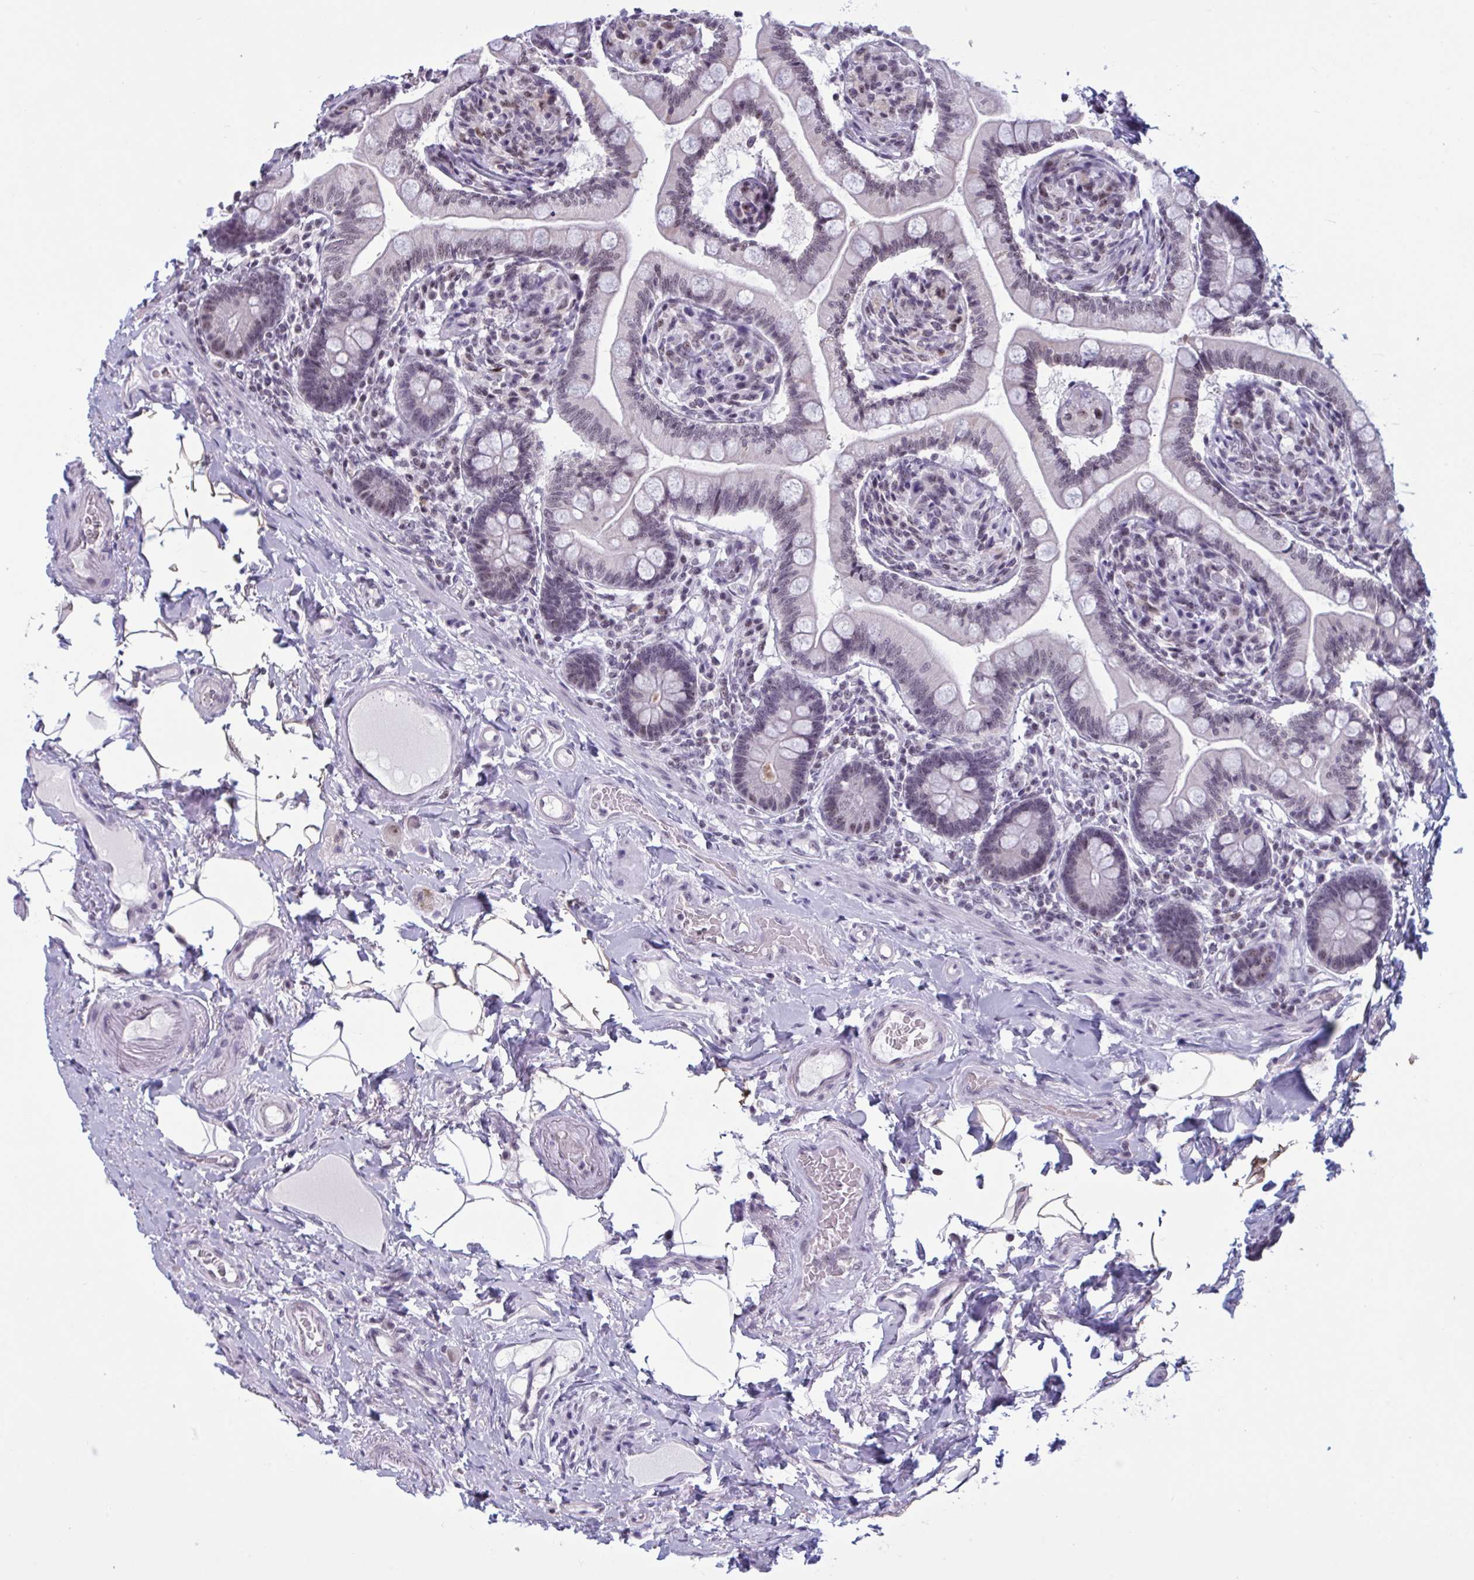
{"staining": {"intensity": "moderate", "quantity": "25%-75%", "location": "nuclear"}, "tissue": "small intestine", "cell_type": "Glandular cells", "image_type": "normal", "snomed": [{"axis": "morphology", "description": "Normal tissue, NOS"}, {"axis": "topography", "description": "Small intestine"}], "caption": "A medium amount of moderate nuclear expression is present in approximately 25%-75% of glandular cells in benign small intestine.", "gene": "TGM6", "patient": {"sex": "female", "age": 64}}